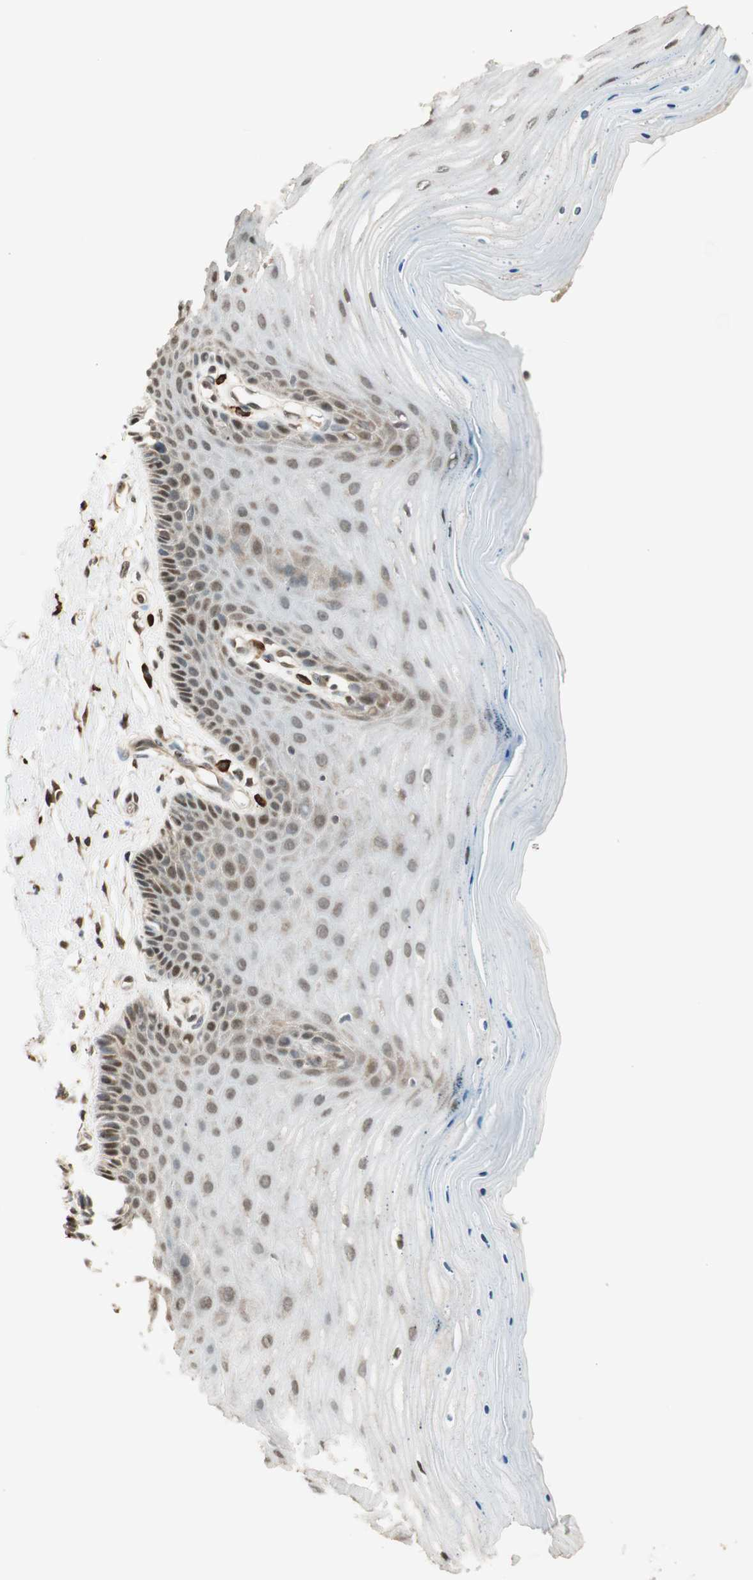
{"staining": {"intensity": "strong", "quantity": ">75%", "location": "cytoplasmic/membranous,nuclear"}, "tissue": "cervix", "cell_type": "Glandular cells", "image_type": "normal", "snomed": [{"axis": "morphology", "description": "Normal tissue, NOS"}, {"axis": "topography", "description": "Cervix"}], "caption": "A high-resolution photomicrograph shows IHC staining of normal cervix, which exhibits strong cytoplasmic/membranous,nuclear positivity in about >75% of glandular cells.", "gene": "ENSG00000268870", "patient": {"sex": "female", "age": 55}}